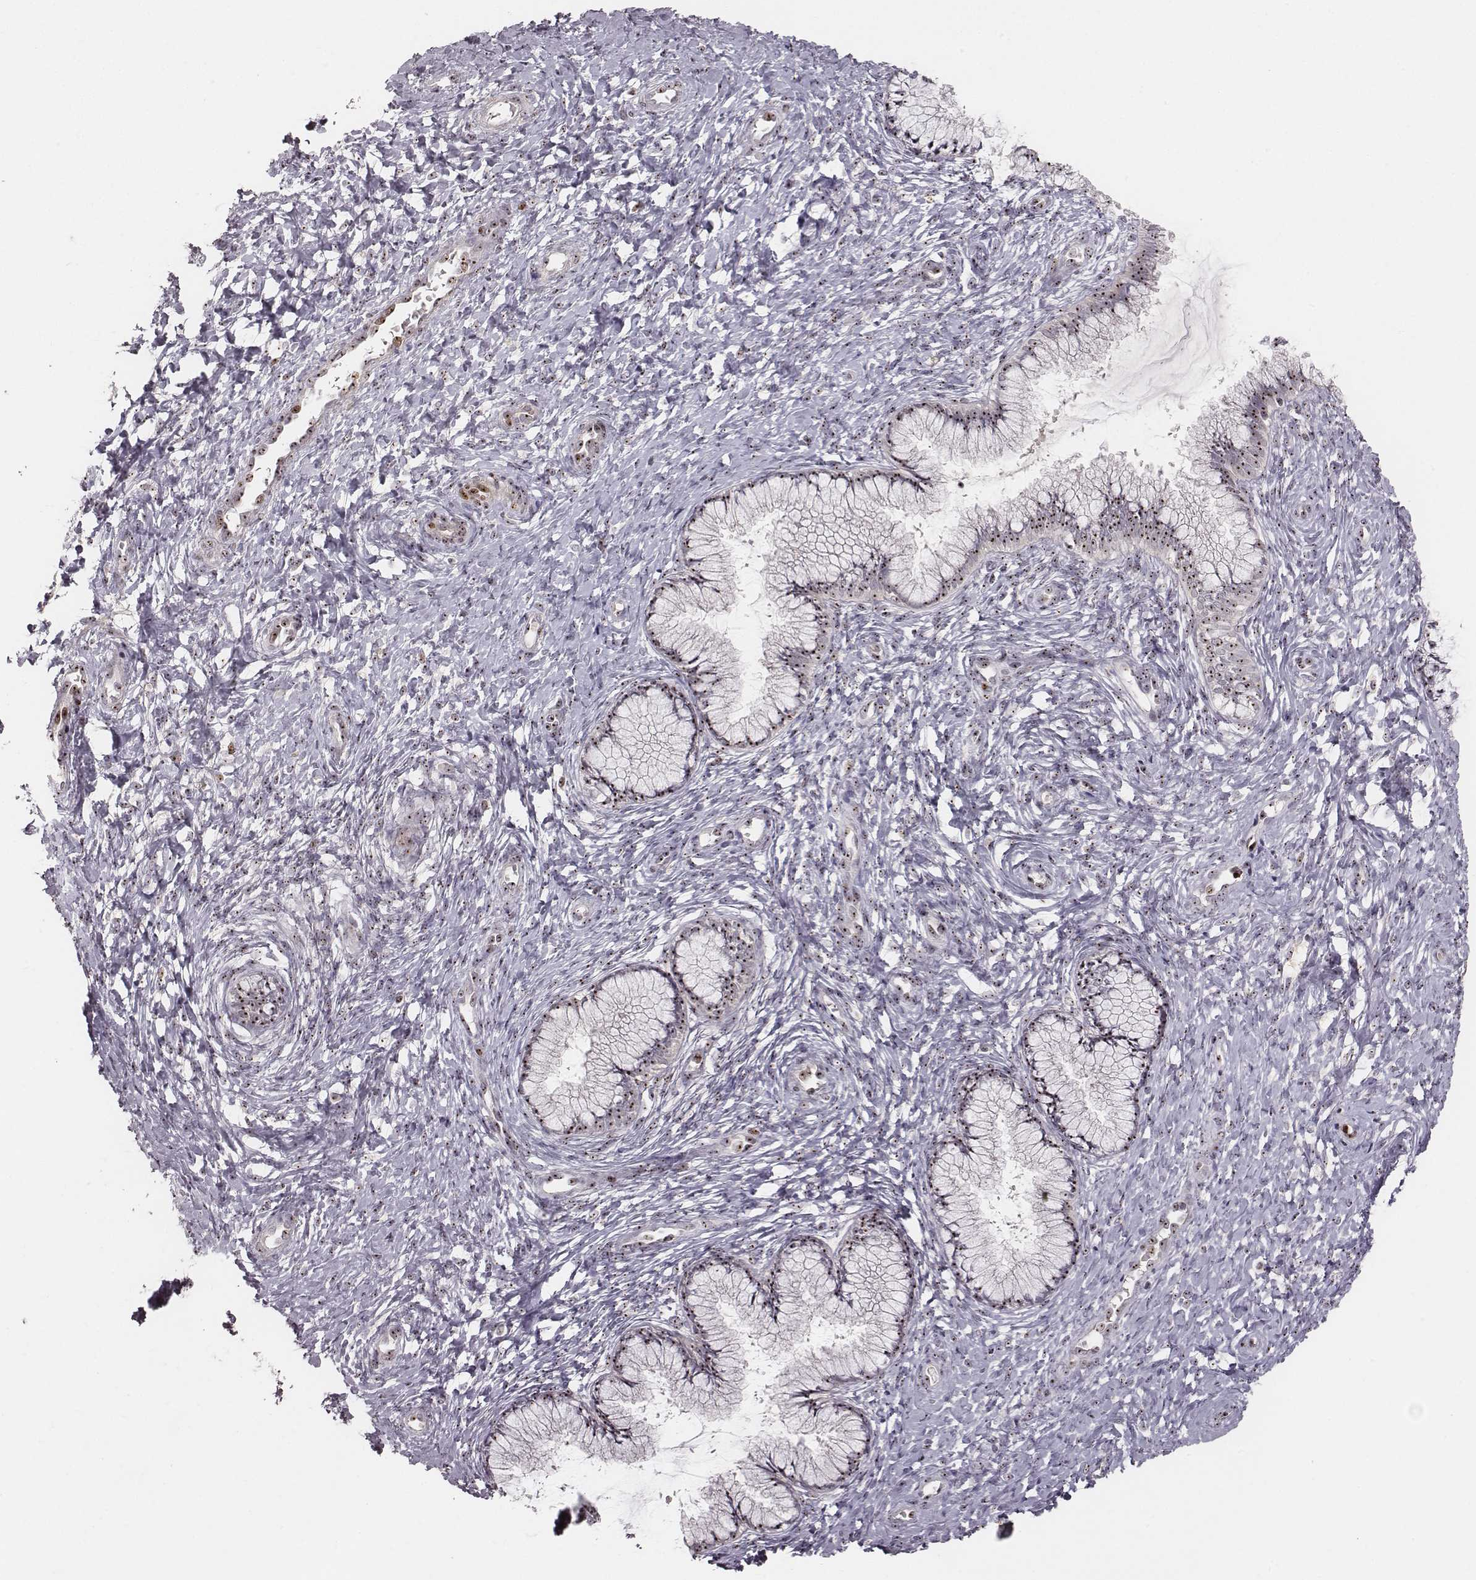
{"staining": {"intensity": "weak", "quantity": ">75%", "location": "nuclear"}, "tissue": "cervix", "cell_type": "Glandular cells", "image_type": "normal", "snomed": [{"axis": "morphology", "description": "Normal tissue, NOS"}, {"axis": "topography", "description": "Cervix"}], "caption": "Immunohistochemical staining of unremarkable human cervix shows weak nuclear protein positivity in about >75% of glandular cells.", "gene": "NOP56", "patient": {"sex": "female", "age": 37}}